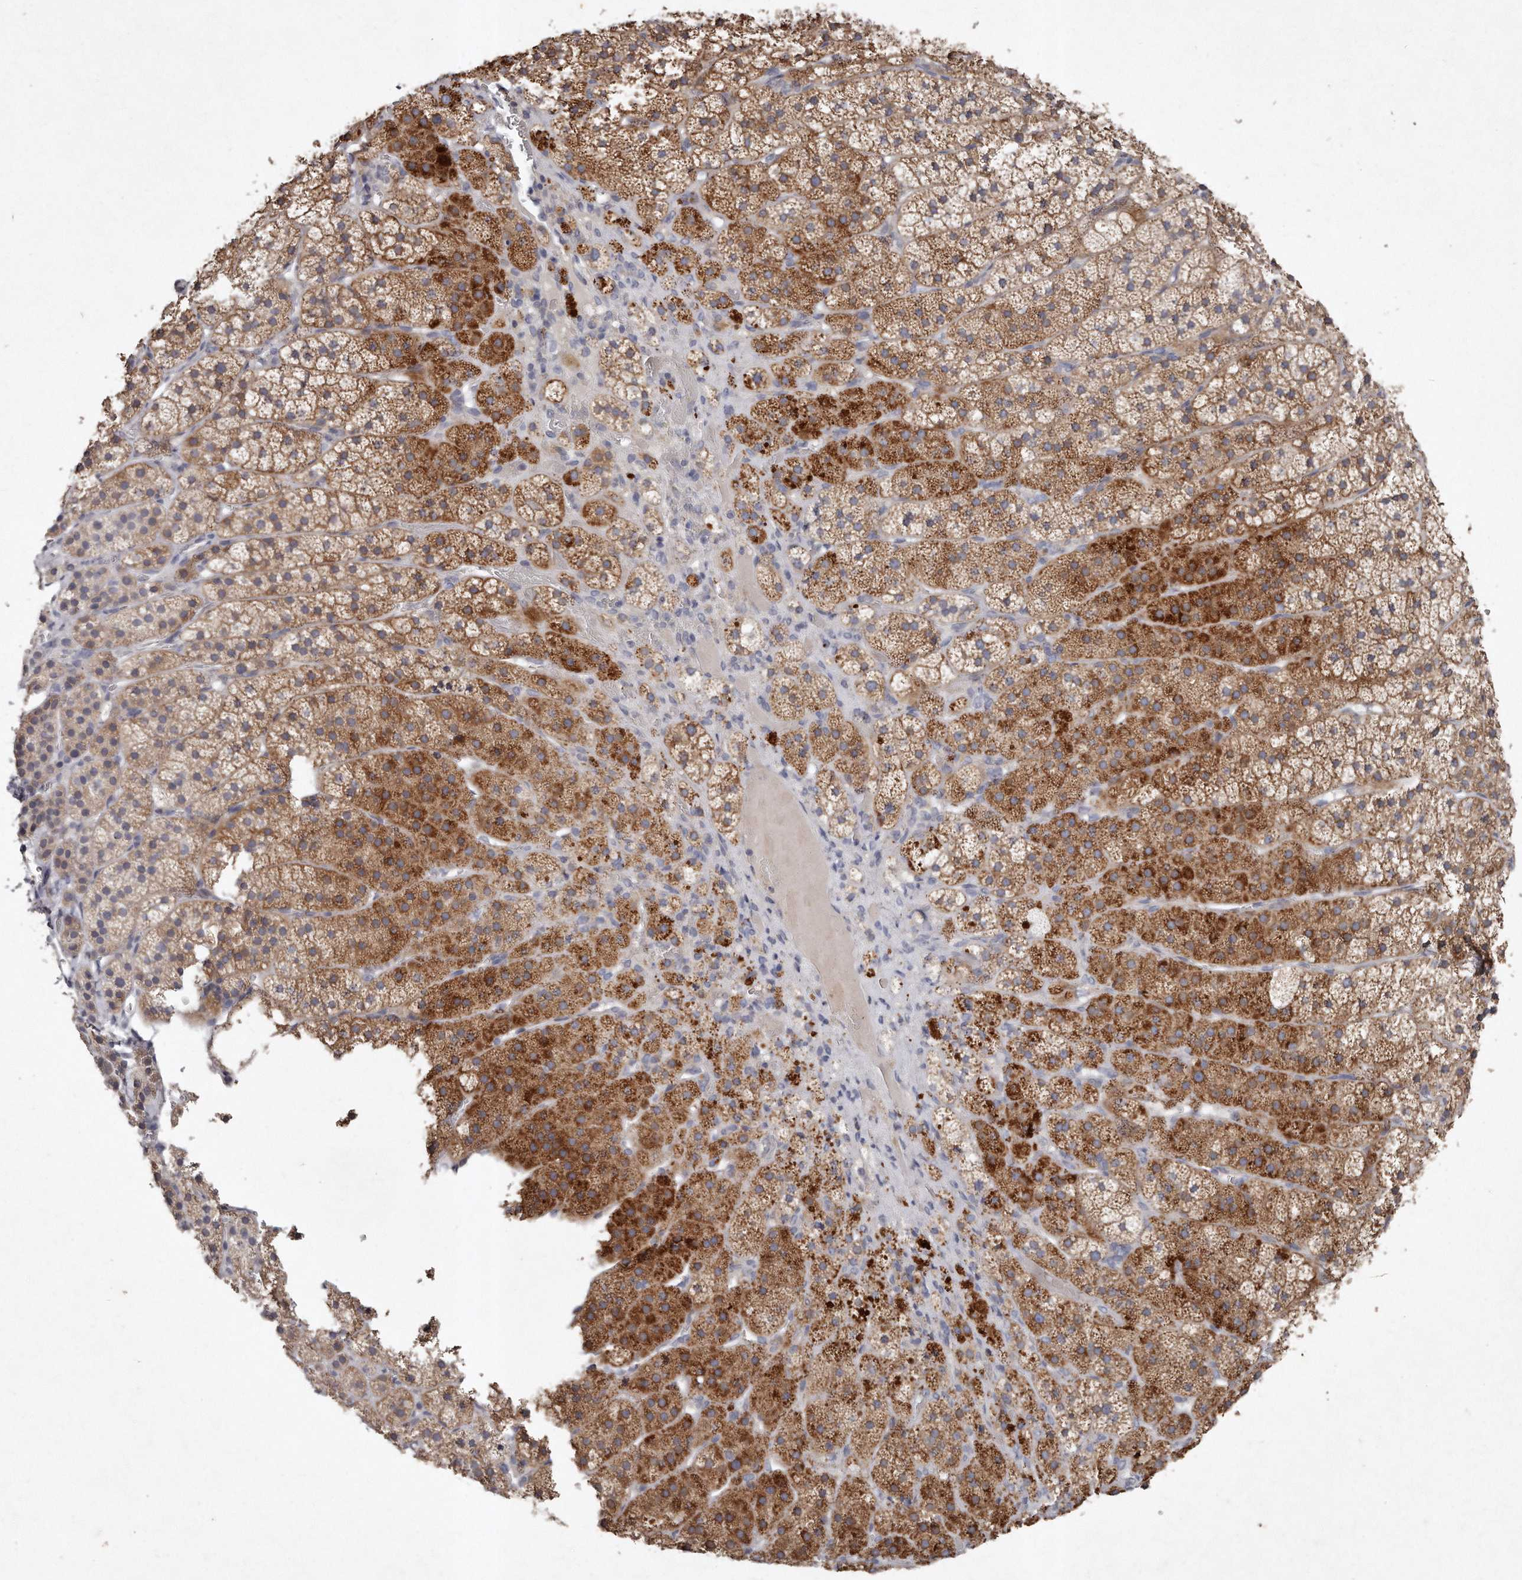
{"staining": {"intensity": "strong", "quantity": ">75%", "location": "cytoplasmic/membranous"}, "tissue": "adrenal gland", "cell_type": "Glandular cells", "image_type": "normal", "snomed": [{"axis": "morphology", "description": "Normal tissue, NOS"}, {"axis": "topography", "description": "Adrenal gland"}], "caption": "Immunohistochemistry (IHC) of benign human adrenal gland exhibits high levels of strong cytoplasmic/membranous expression in about >75% of glandular cells.", "gene": "TECR", "patient": {"sex": "female", "age": 44}}